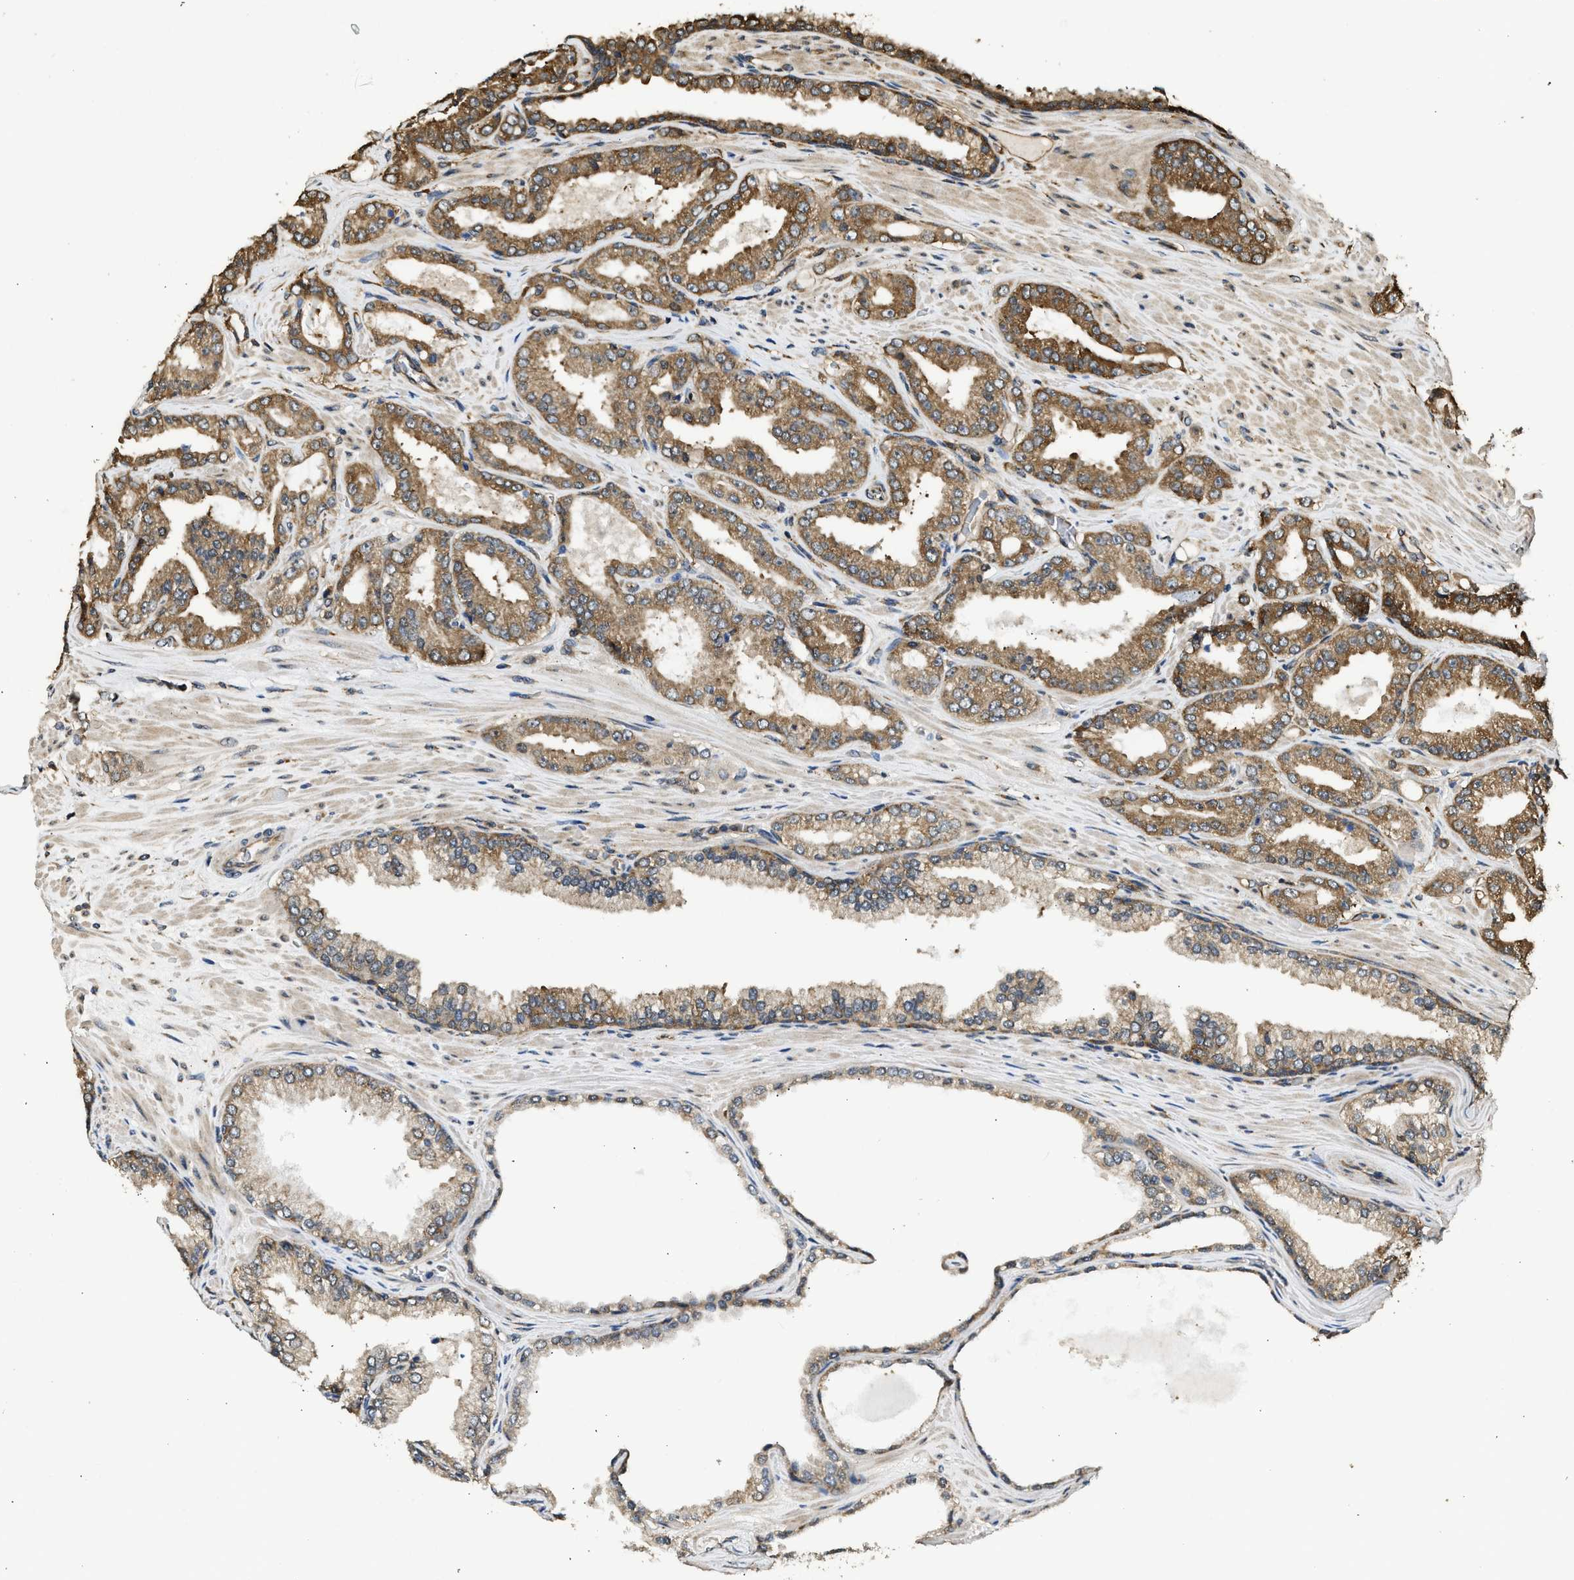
{"staining": {"intensity": "moderate", "quantity": ">75%", "location": "cytoplasmic/membranous"}, "tissue": "prostate cancer", "cell_type": "Tumor cells", "image_type": "cancer", "snomed": [{"axis": "morphology", "description": "Adenocarcinoma, High grade"}, {"axis": "topography", "description": "Prostate"}], "caption": "Immunohistochemical staining of human prostate cancer displays medium levels of moderate cytoplasmic/membranous protein expression in approximately >75% of tumor cells.", "gene": "SLC36A4", "patient": {"sex": "male", "age": 71}}